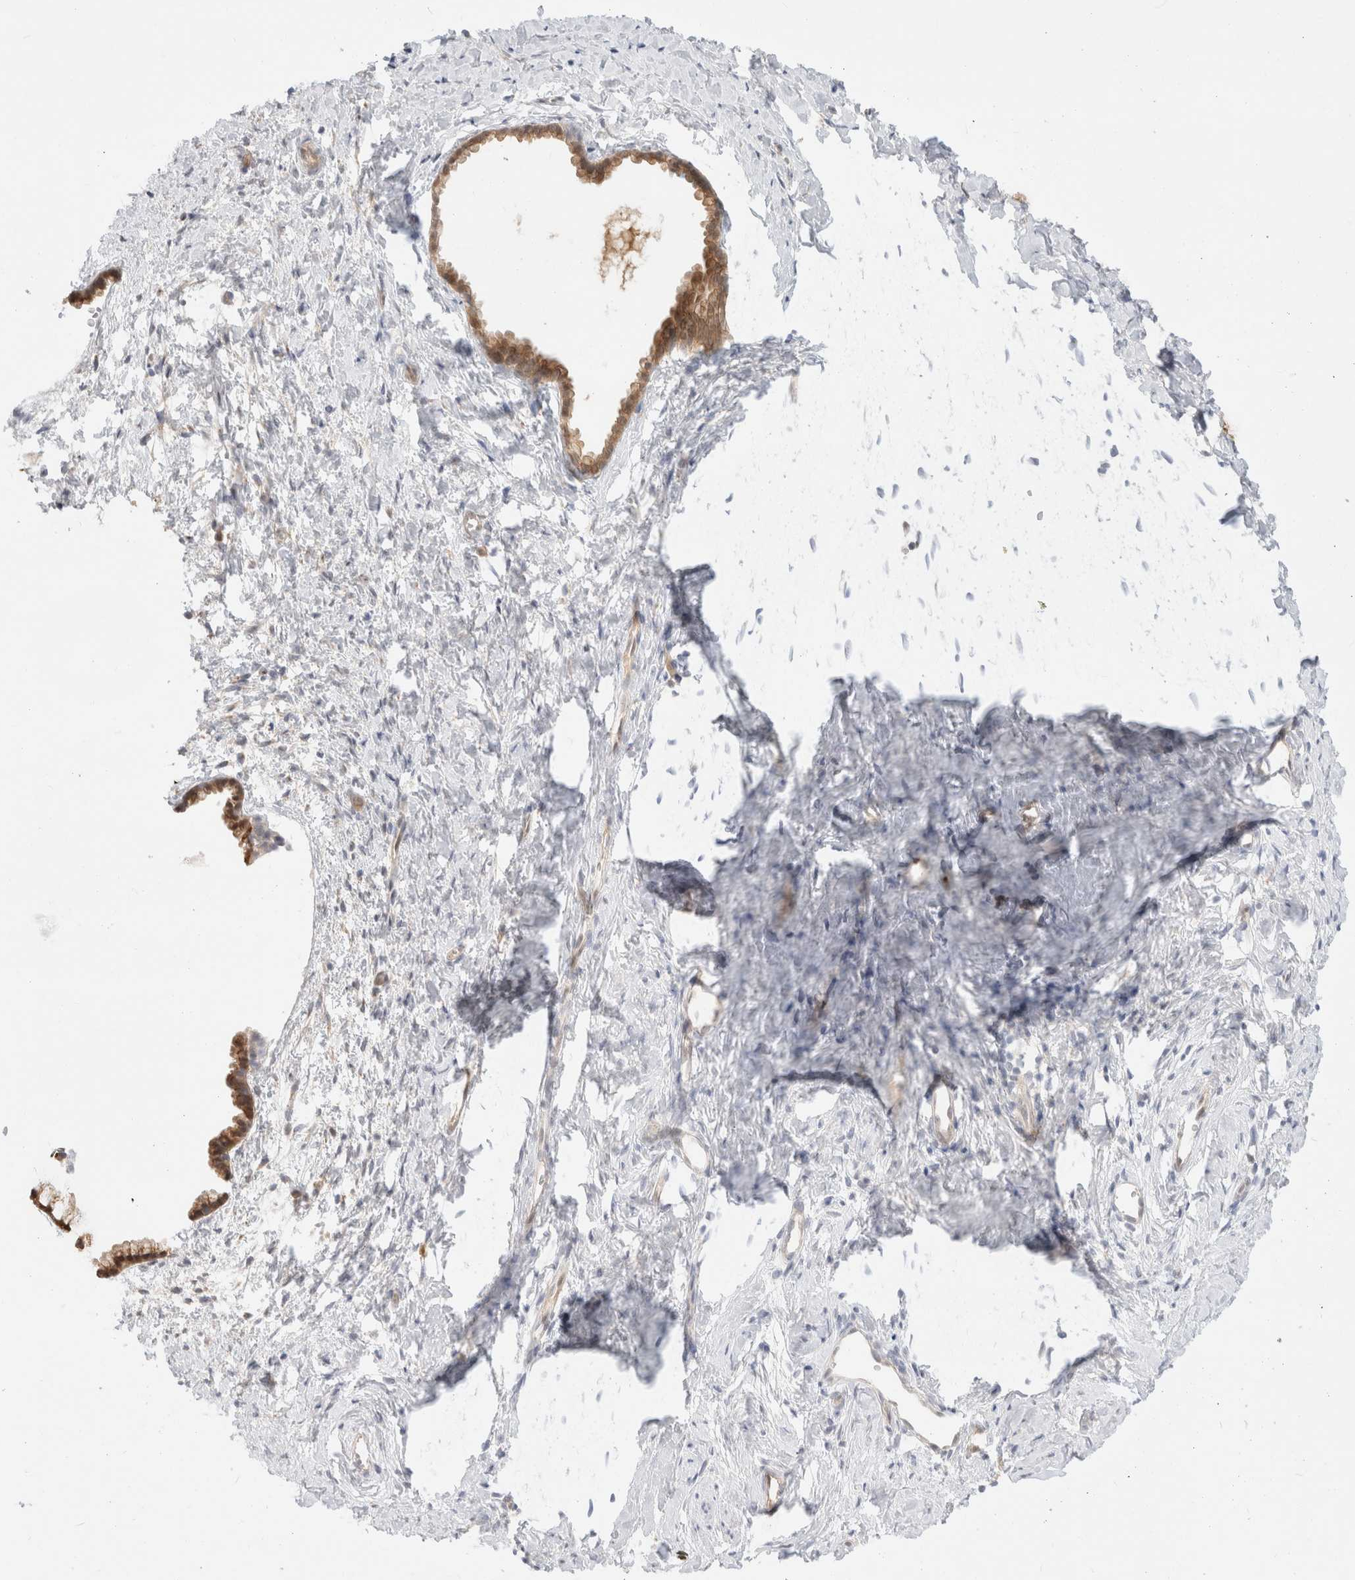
{"staining": {"intensity": "weak", "quantity": ">75%", "location": "cytoplasmic/membranous"}, "tissue": "cervix", "cell_type": "Glandular cells", "image_type": "normal", "snomed": [{"axis": "morphology", "description": "Normal tissue, NOS"}, {"axis": "topography", "description": "Cervix"}], "caption": "A high-resolution histopathology image shows immunohistochemistry (IHC) staining of benign cervix, which reveals weak cytoplasmic/membranous staining in about >75% of glandular cells.", "gene": "EFCAB13", "patient": {"sex": "female", "age": 75}}